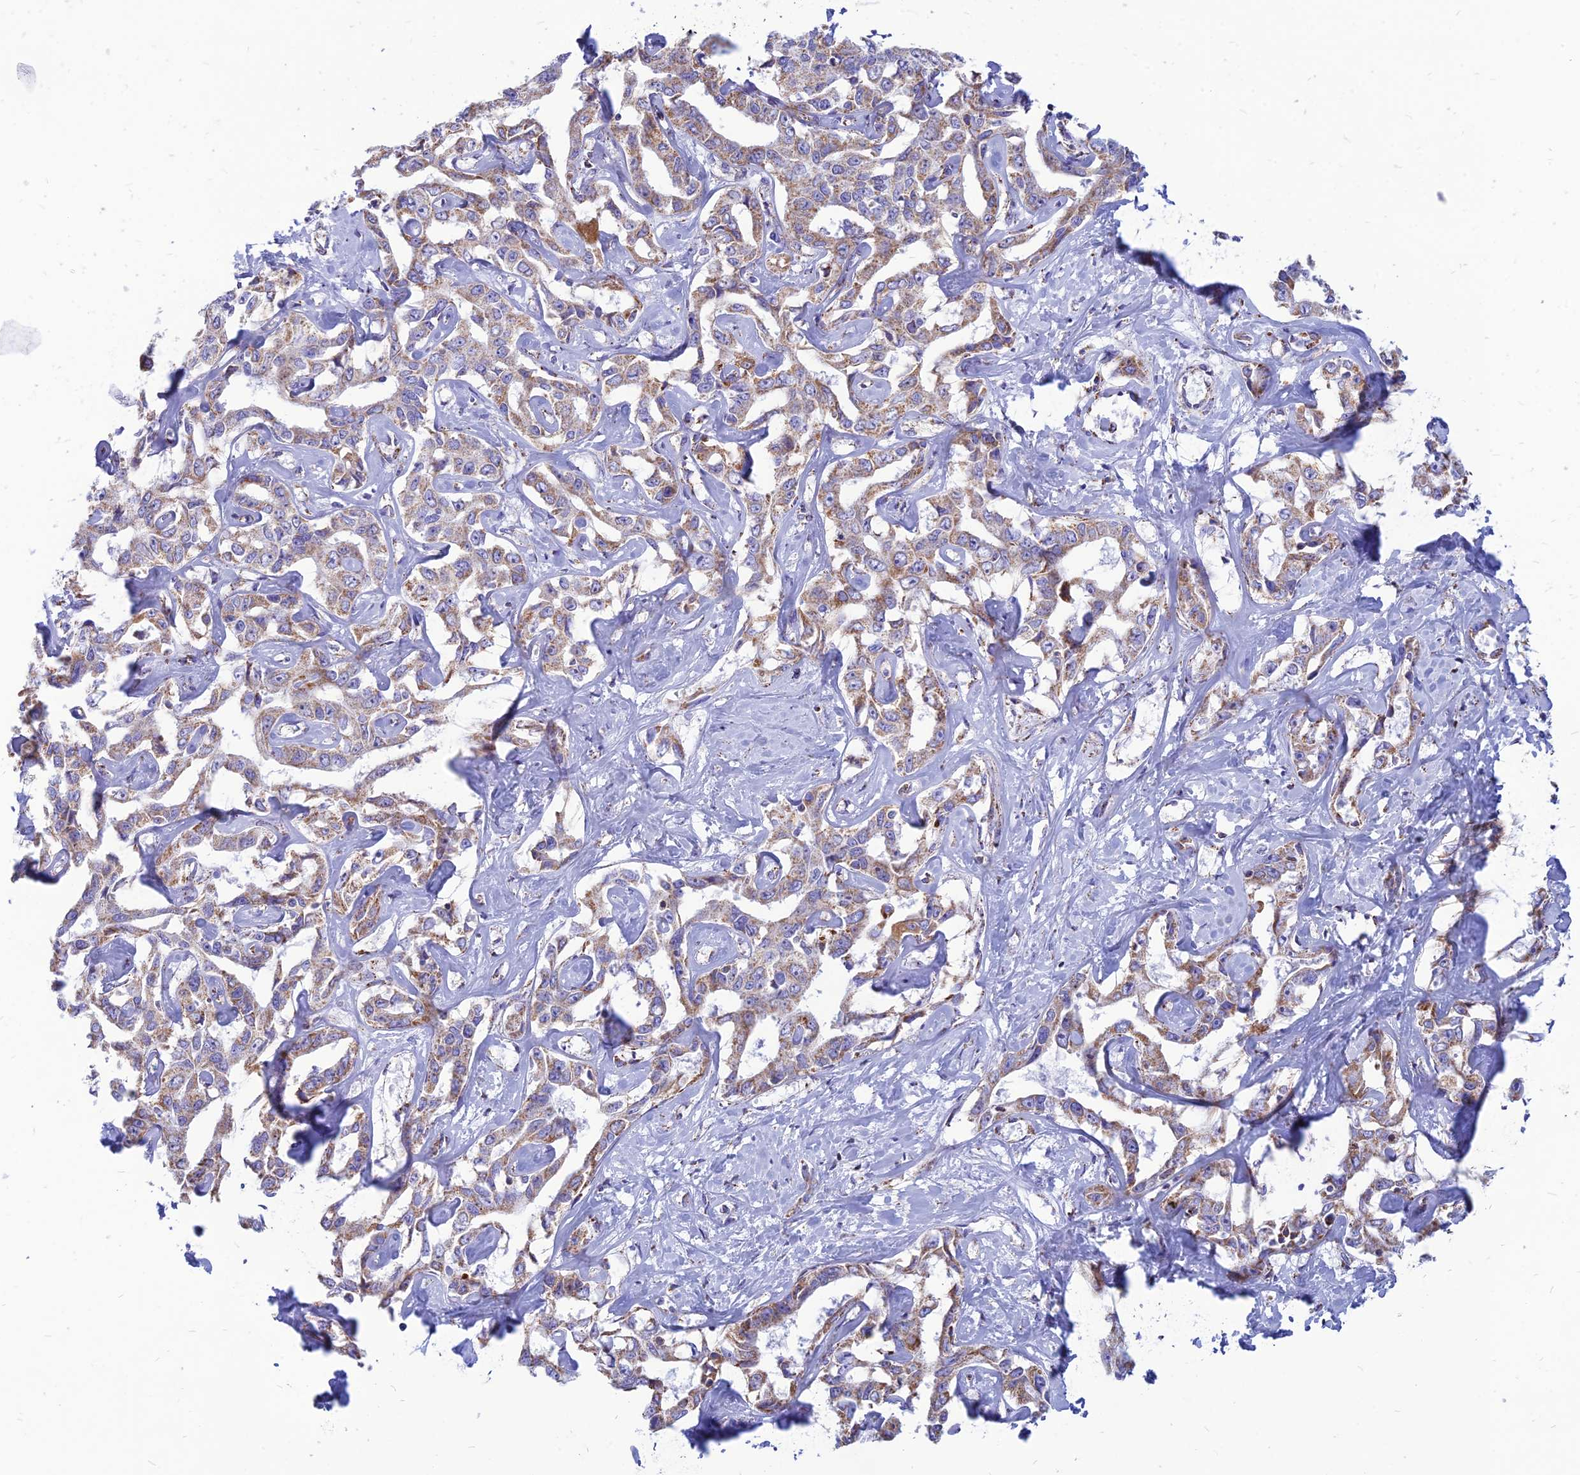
{"staining": {"intensity": "moderate", "quantity": "25%-75%", "location": "cytoplasmic/membranous"}, "tissue": "liver cancer", "cell_type": "Tumor cells", "image_type": "cancer", "snomed": [{"axis": "morphology", "description": "Cholangiocarcinoma"}, {"axis": "topography", "description": "Liver"}], "caption": "Liver cholangiocarcinoma stained with a brown dye exhibits moderate cytoplasmic/membranous positive staining in about 25%-75% of tumor cells.", "gene": "PACC1", "patient": {"sex": "male", "age": 59}}